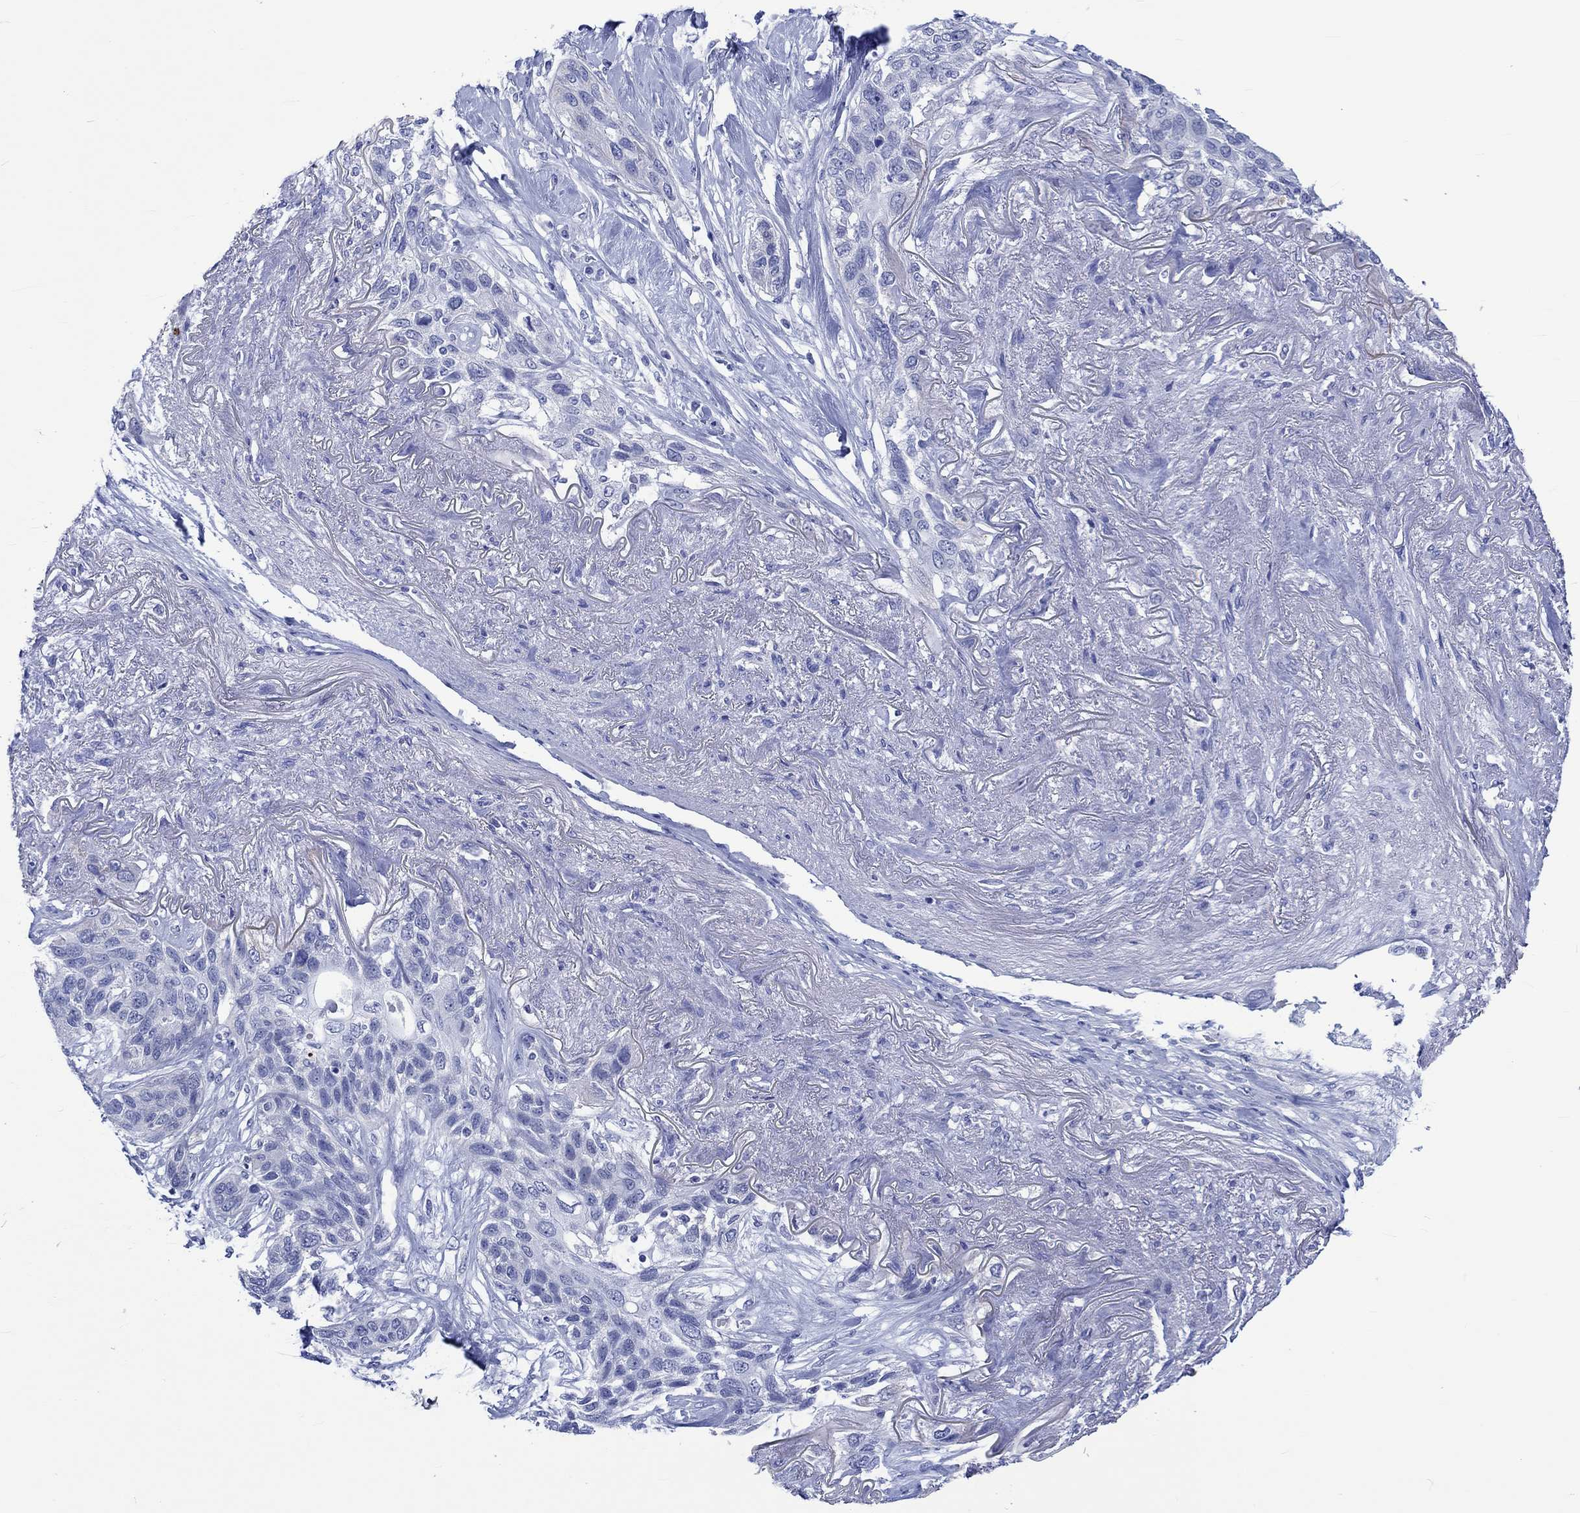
{"staining": {"intensity": "negative", "quantity": "none", "location": "none"}, "tissue": "lung cancer", "cell_type": "Tumor cells", "image_type": "cancer", "snomed": [{"axis": "morphology", "description": "Squamous cell carcinoma, NOS"}, {"axis": "topography", "description": "Lung"}], "caption": "Image shows no protein expression in tumor cells of lung squamous cell carcinoma tissue. The staining was performed using DAB to visualize the protein expression in brown, while the nuclei were stained in blue with hematoxylin (Magnification: 20x).", "gene": "KLHL33", "patient": {"sex": "female", "age": 70}}